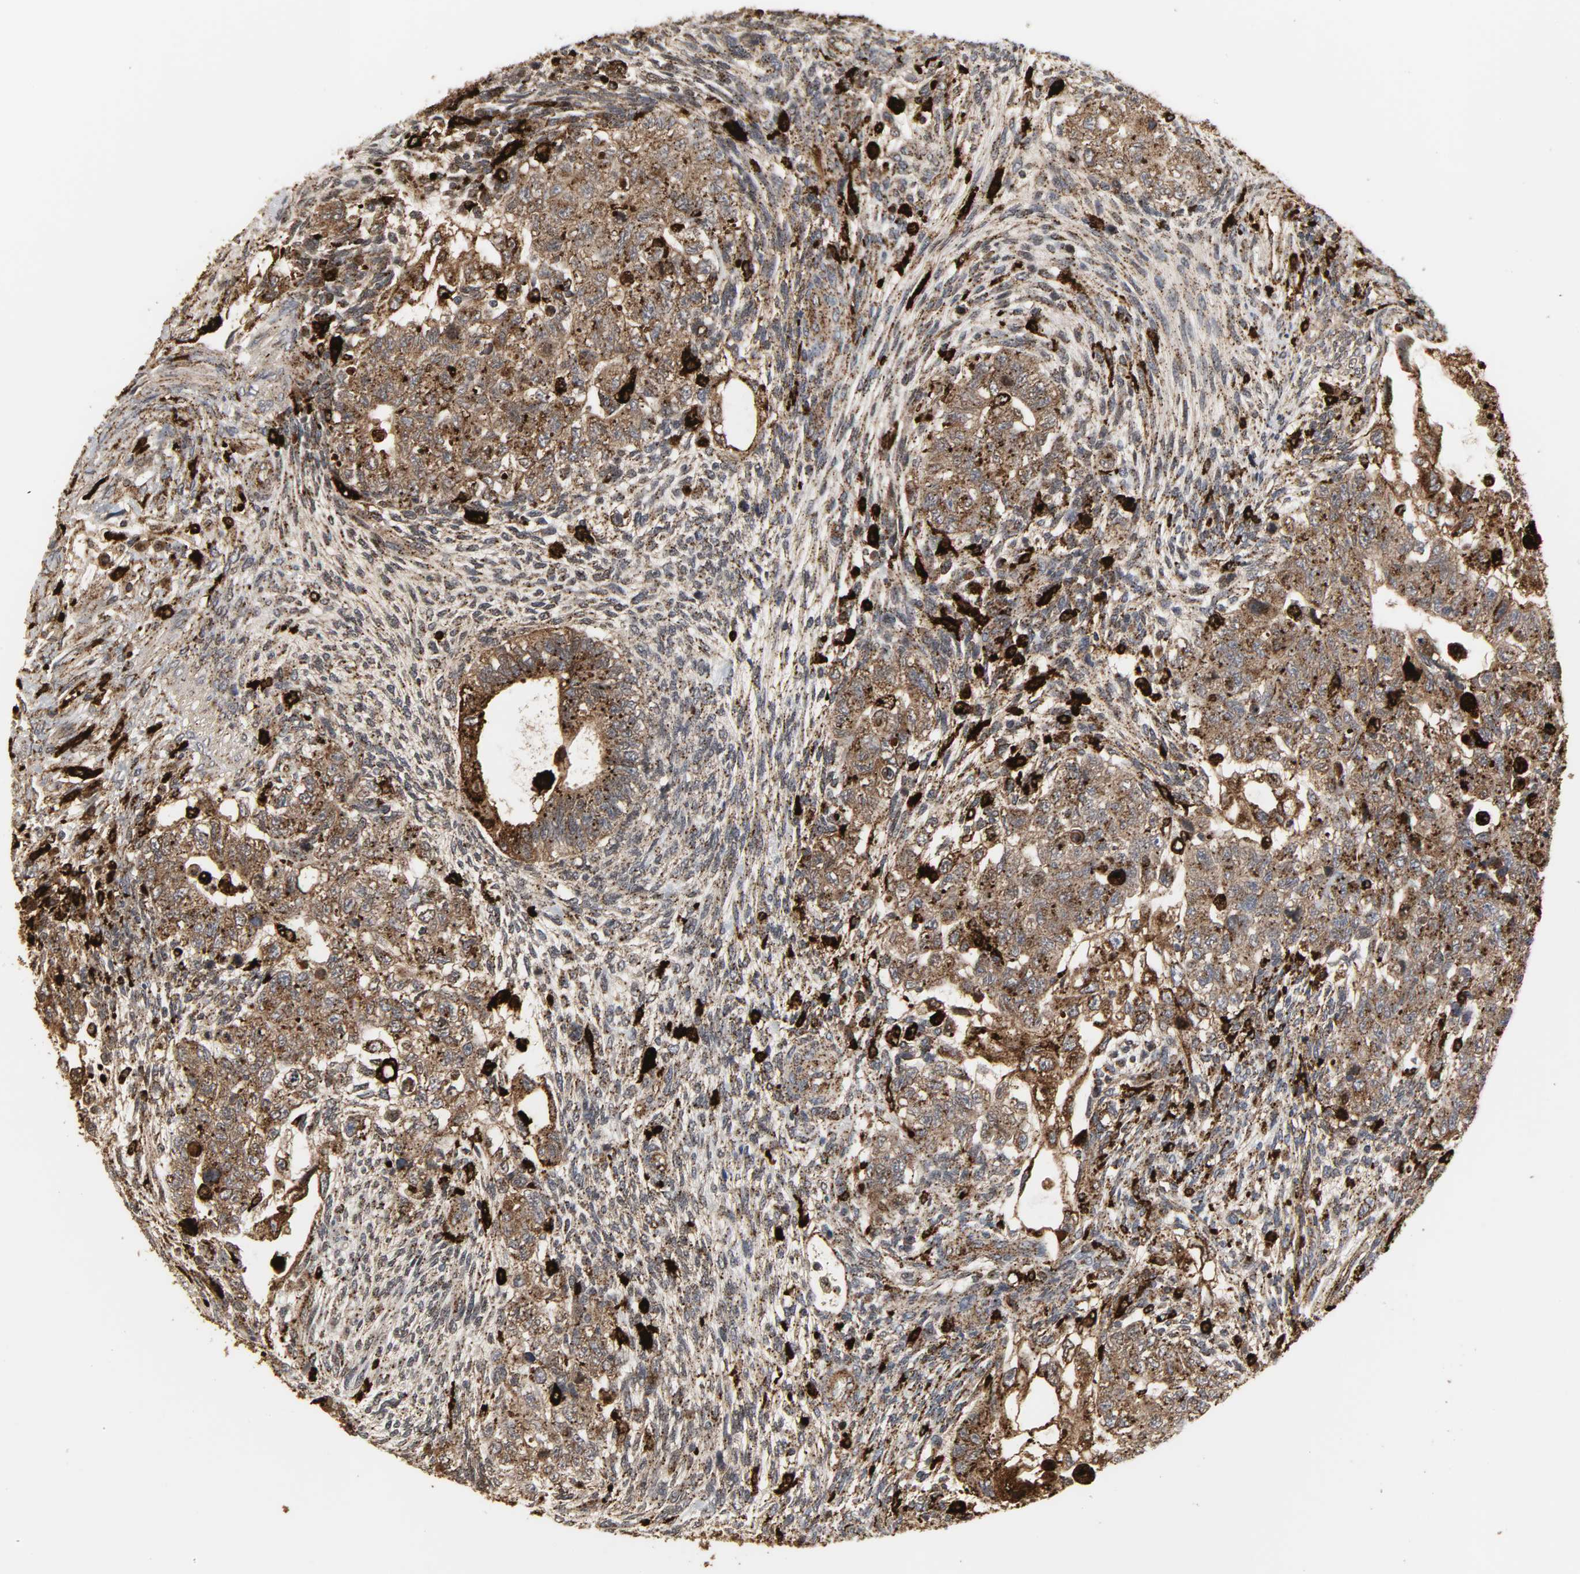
{"staining": {"intensity": "strong", "quantity": ">75%", "location": "cytoplasmic/membranous"}, "tissue": "testis cancer", "cell_type": "Tumor cells", "image_type": "cancer", "snomed": [{"axis": "morphology", "description": "Normal tissue, NOS"}, {"axis": "morphology", "description": "Carcinoma, Embryonal, NOS"}, {"axis": "topography", "description": "Testis"}], "caption": "Immunohistochemical staining of embryonal carcinoma (testis) shows strong cytoplasmic/membranous protein staining in about >75% of tumor cells. The staining was performed using DAB (3,3'-diaminobenzidine), with brown indicating positive protein expression. Nuclei are stained blue with hematoxylin.", "gene": "PSAP", "patient": {"sex": "male", "age": 36}}